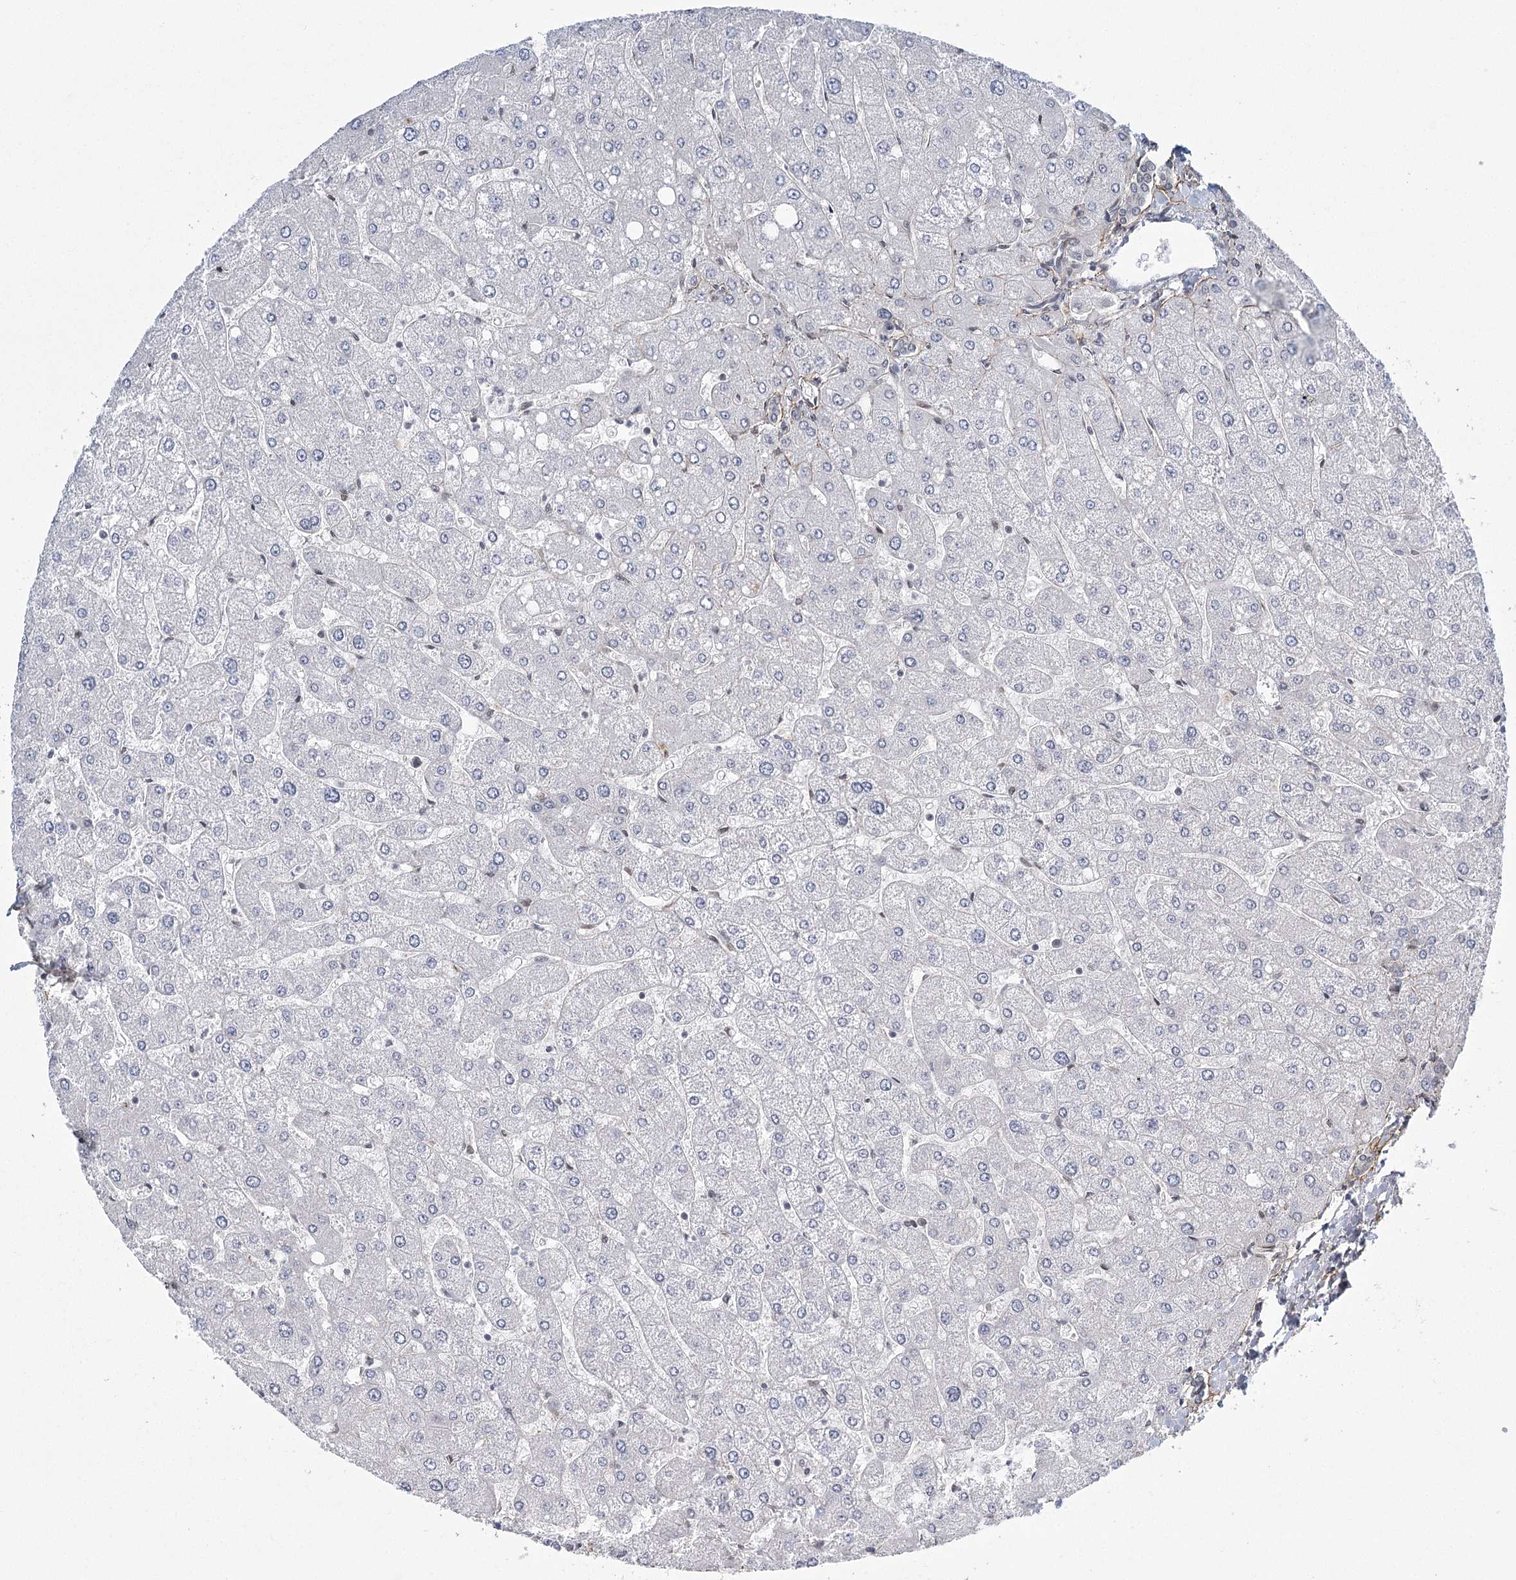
{"staining": {"intensity": "negative", "quantity": "none", "location": "none"}, "tissue": "liver", "cell_type": "Cholangiocytes", "image_type": "normal", "snomed": [{"axis": "morphology", "description": "Normal tissue, NOS"}, {"axis": "topography", "description": "Liver"}], "caption": "This micrograph is of normal liver stained with immunohistochemistry (IHC) to label a protein in brown with the nuclei are counter-stained blue. There is no expression in cholangiocytes.", "gene": "MED28", "patient": {"sex": "male", "age": 55}}